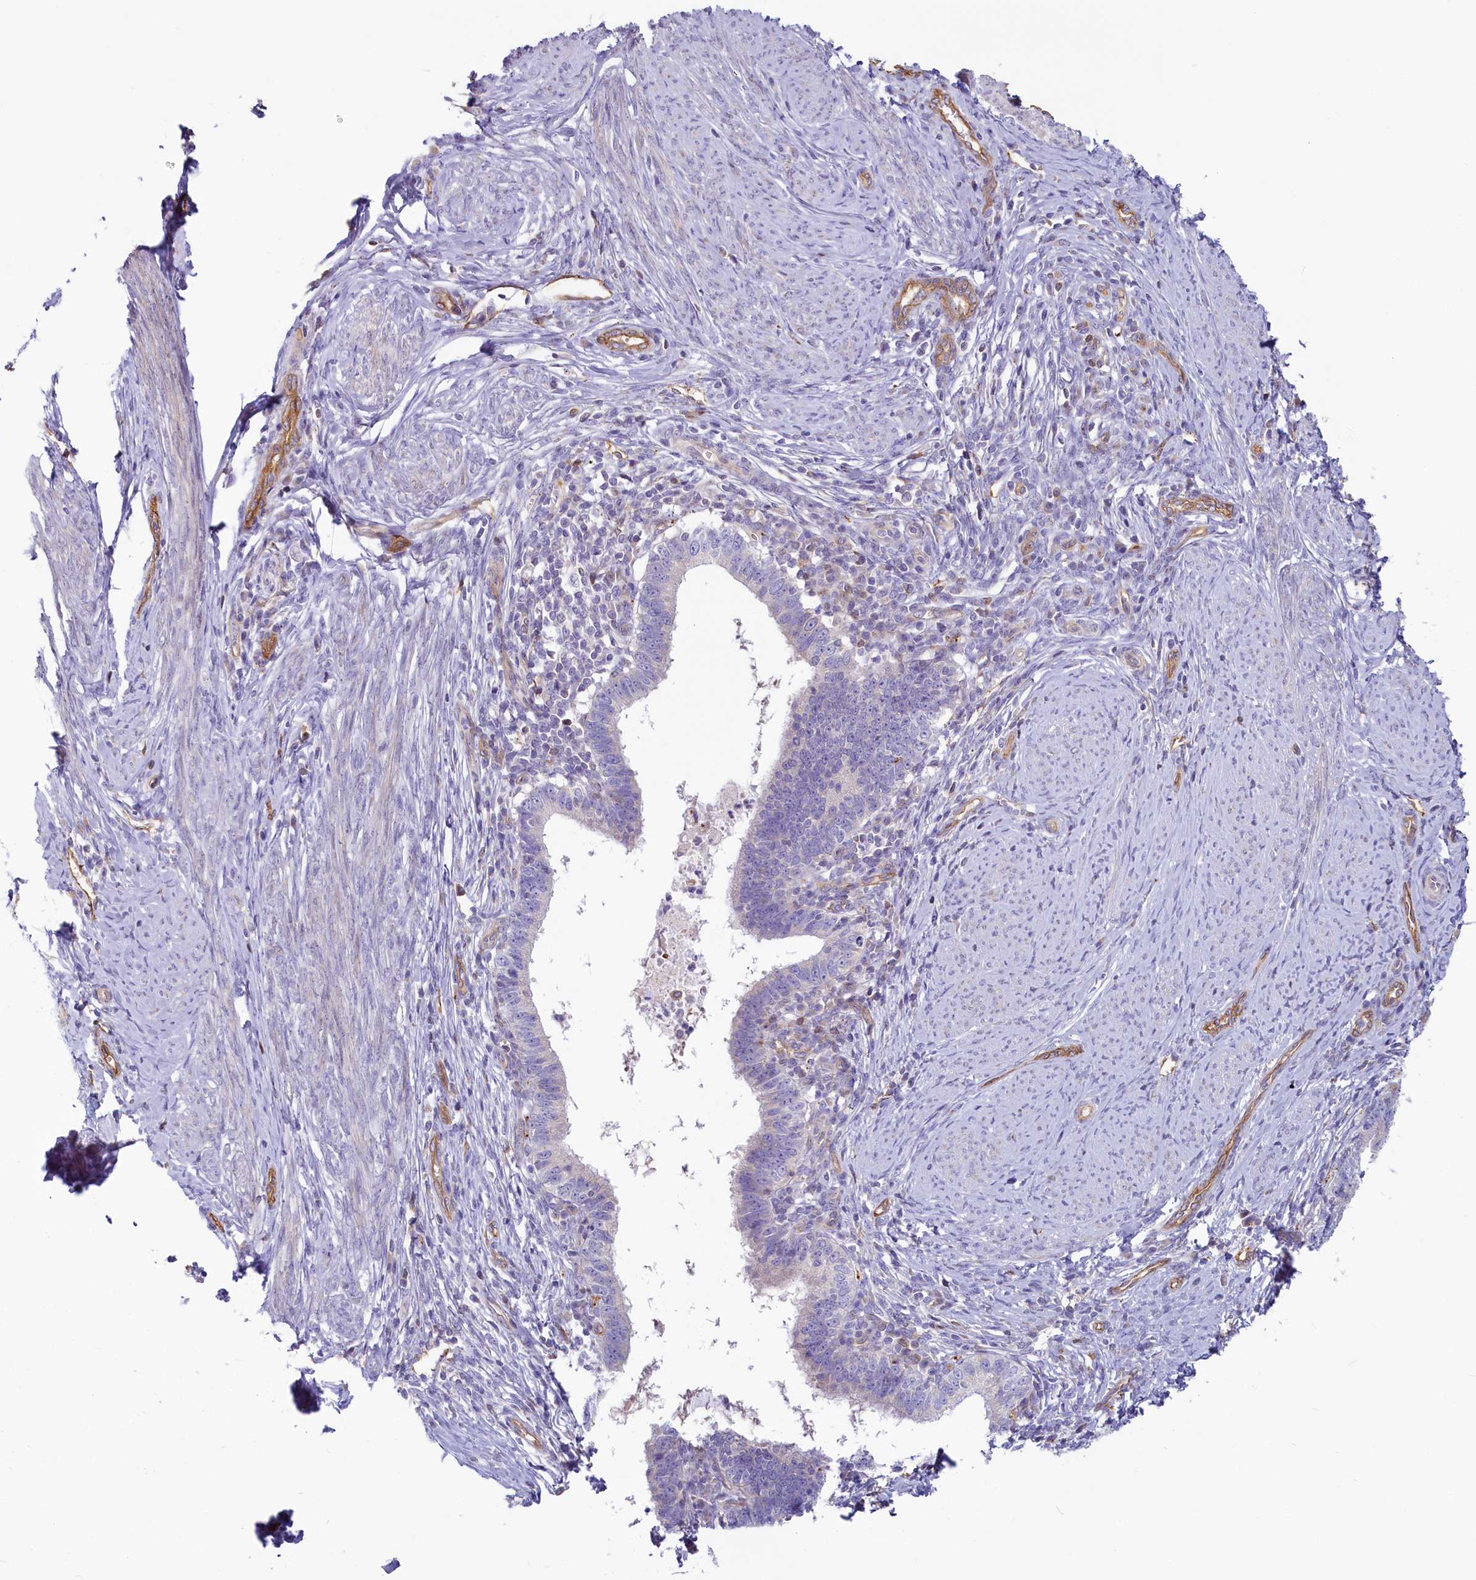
{"staining": {"intensity": "negative", "quantity": "none", "location": "none"}, "tissue": "cervical cancer", "cell_type": "Tumor cells", "image_type": "cancer", "snomed": [{"axis": "morphology", "description": "Adenocarcinoma, NOS"}, {"axis": "topography", "description": "Cervix"}], "caption": "A histopathology image of cervical adenocarcinoma stained for a protein exhibits no brown staining in tumor cells. The staining was performed using DAB (3,3'-diaminobenzidine) to visualize the protein expression in brown, while the nuclei were stained in blue with hematoxylin (Magnification: 20x).", "gene": "LMOD3", "patient": {"sex": "female", "age": 36}}